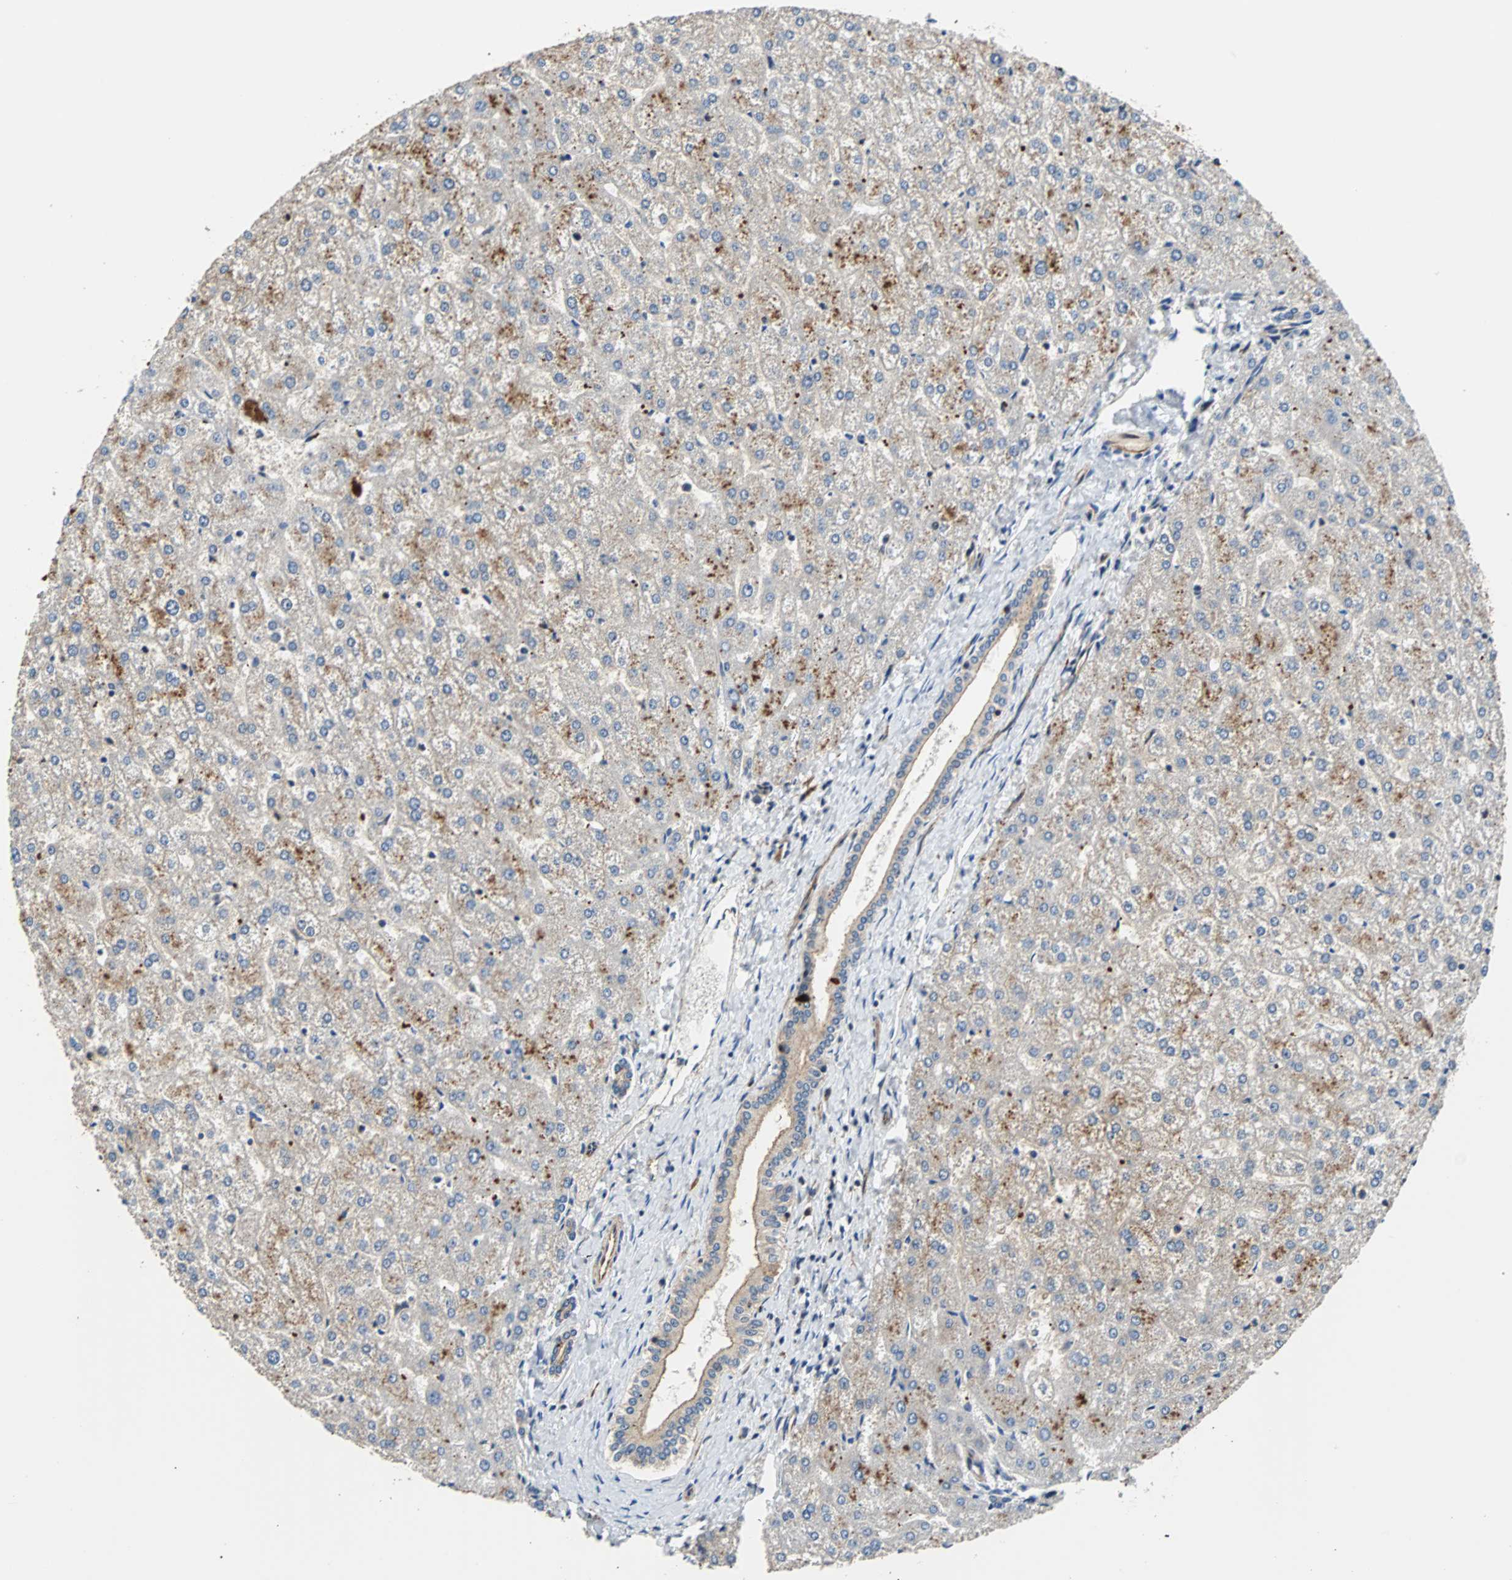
{"staining": {"intensity": "weak", "quantity": ">75%", "location": "cytoplasmic/membranous"}, "tissue": "liver", "cell_type": "Cholangiocytes", "image_type": "normal", "snomed": [{"axis": "morphology", "description": "Normal tissue, NOS"}, {"axis": "topography", "description": "Liver"}], "caption": "IHC photomicrograph of normal liver: liver stained using immunohistochemistry reveals low levels of weak protein expression localized specifically in the cytoplasmic/membranous of cholangiocytes, appearing as a cytoplasmic/membranous brown color.", "gene": "PLCG2", "patient": {"sex": "female", "age": 32}}